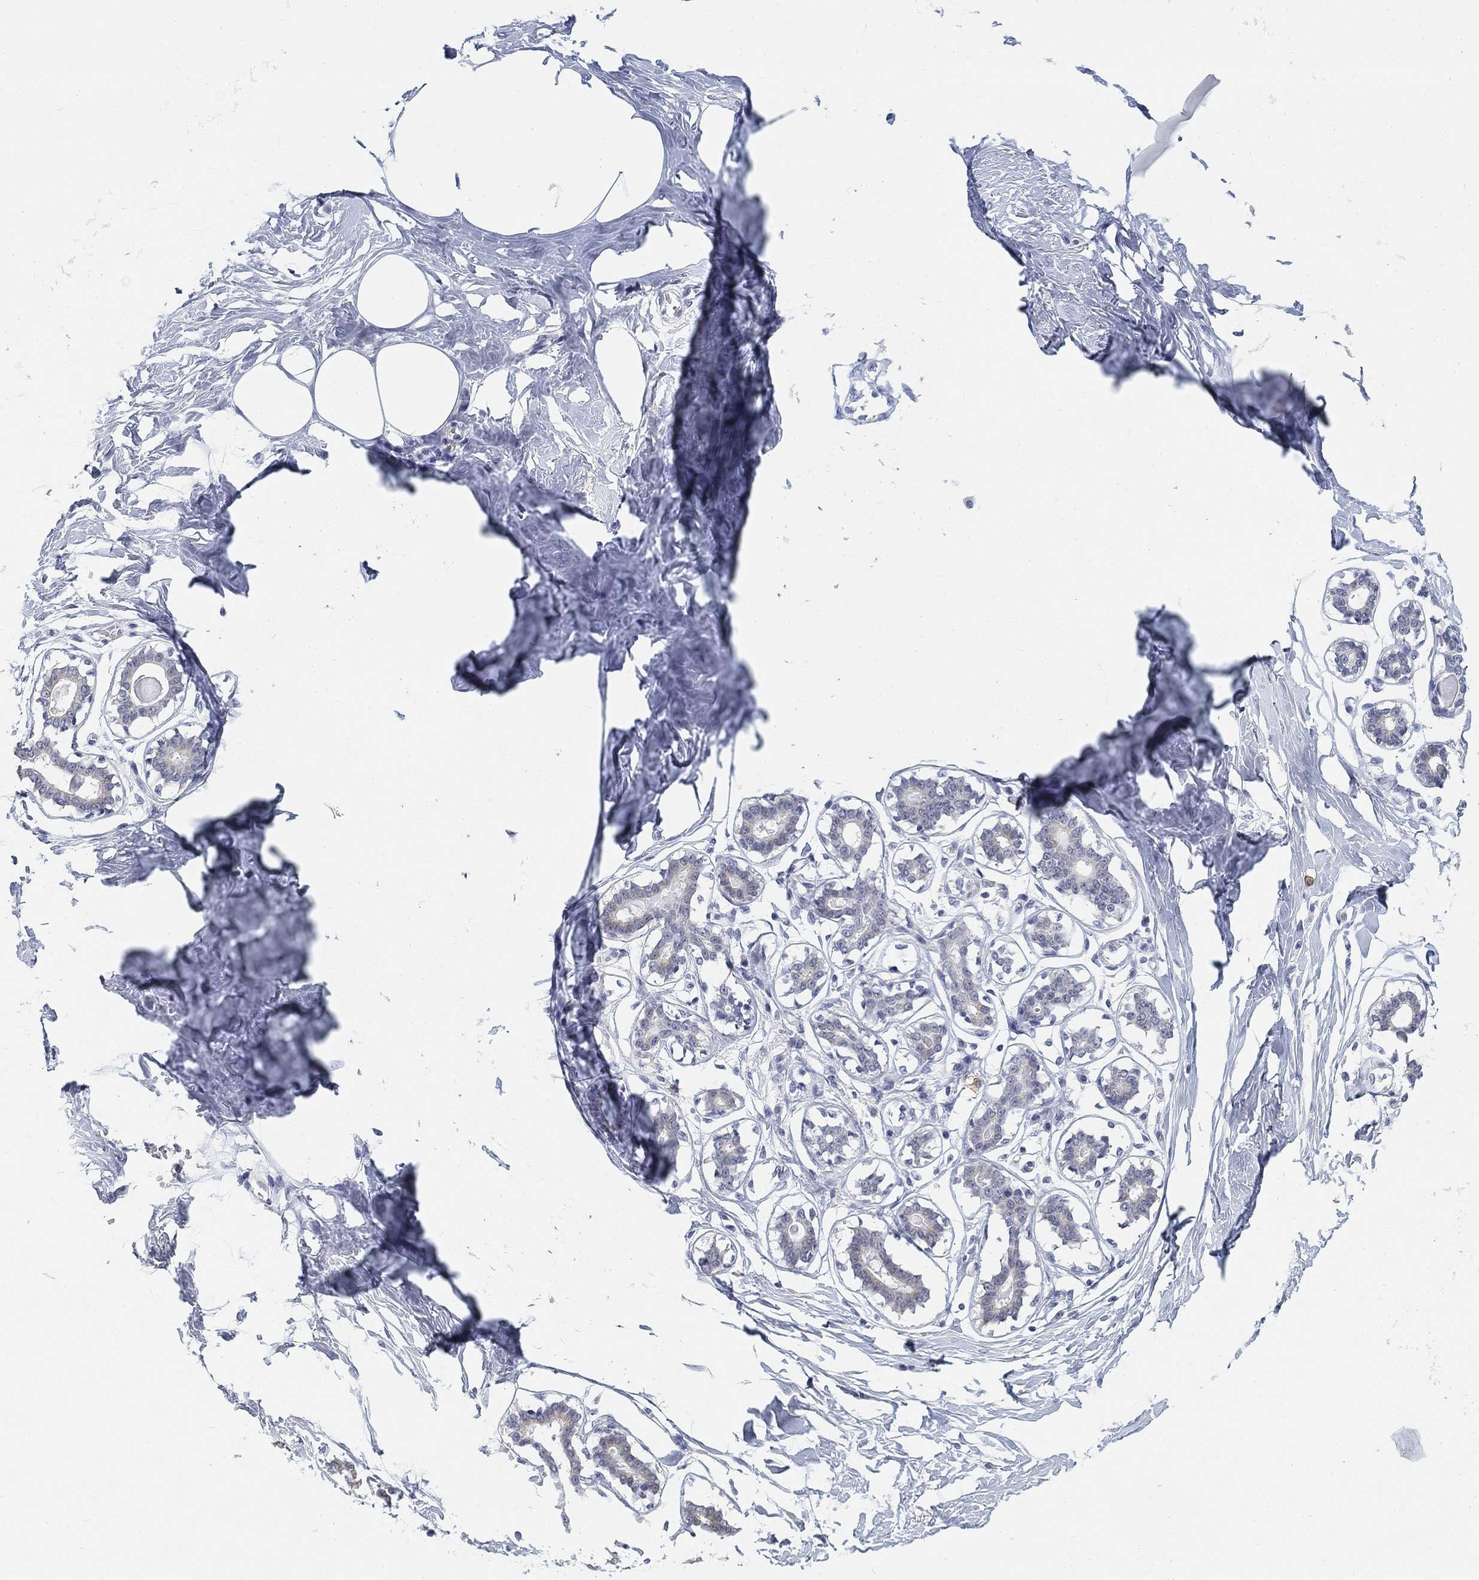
{"staining": {"intensity": "negative", "quantity": "none", "location": "none"}, "tissue": "breast", "cell_type": "Adipocytes", "image_type": "normal", "snomed": [{"axis": "morphology", "description": "Normal tissue, NOS"}, {"axis": "morphology", "description": "Lobular carcinoma, in situ"}, {"axis": "topography", "description": "Breast"}], "caption": "IHC photomicrograph of normal breast: human breast stained with DAB (3,3'-diaminobenzidine) exhibits no significant protein staining in adipocytes.", "gene": "SLC2A5", "patient": {"sex": "female", "age": 35}}